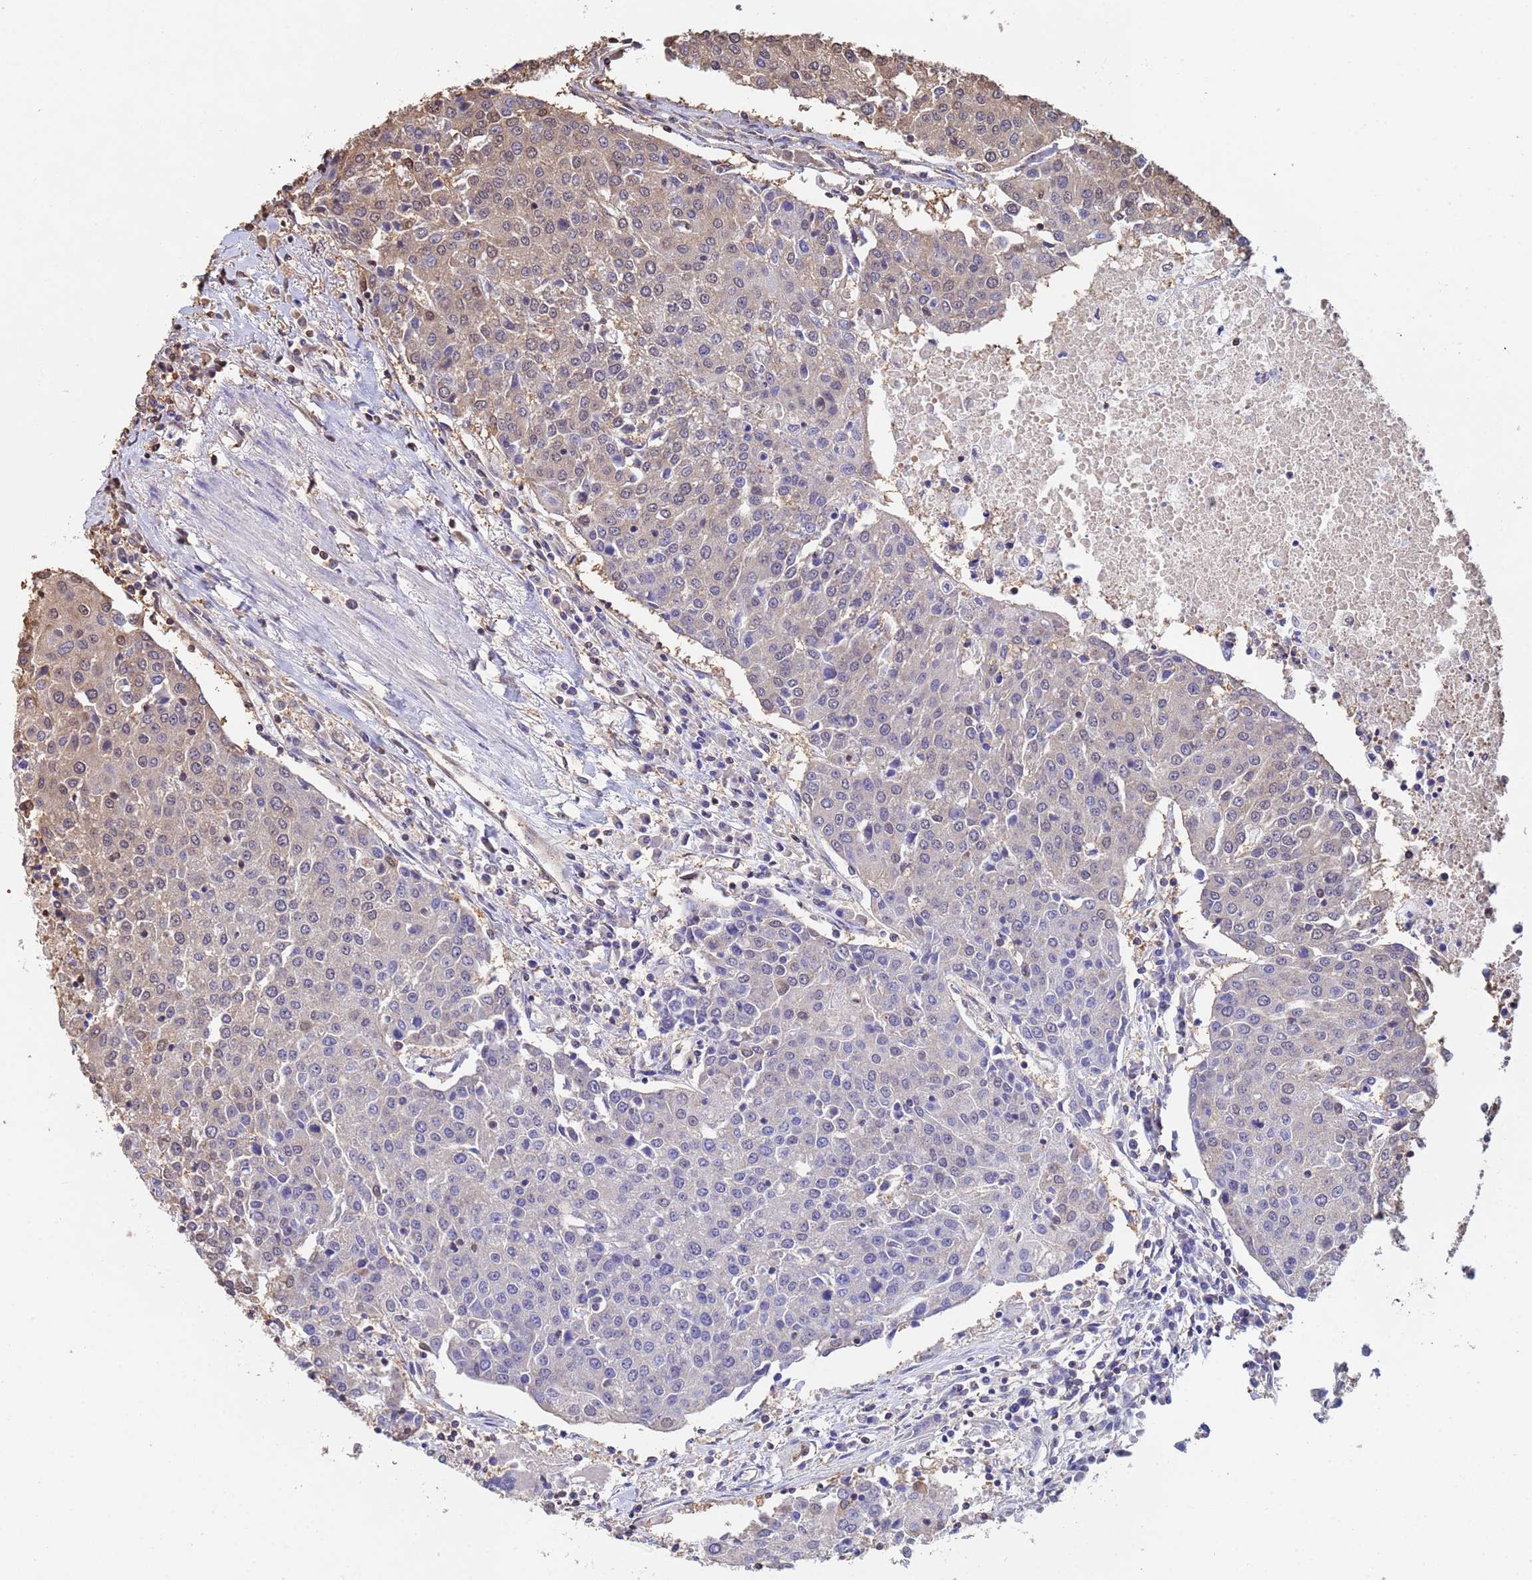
{"staining": {"intensity": "negative", "quantity": "none", "location": "none"}, "tissue": "urothelial cancer", "cell_type": "Tumor cells", "image_type": "cancer", "snomed": [{"axis": "morphology", "description": "Urothelial carcinoma, High grade"}, {"axis": "topography", "description": "Urinary bladder"}], "caption": "A high-resolution photomicrograph shows immunohistochemistry staining of high-grade urothelial carcinoma, which shows no significant positivity in tumor cells.", "gene": "SUMO4", "patient": {"sex": "female", "age": 85}}